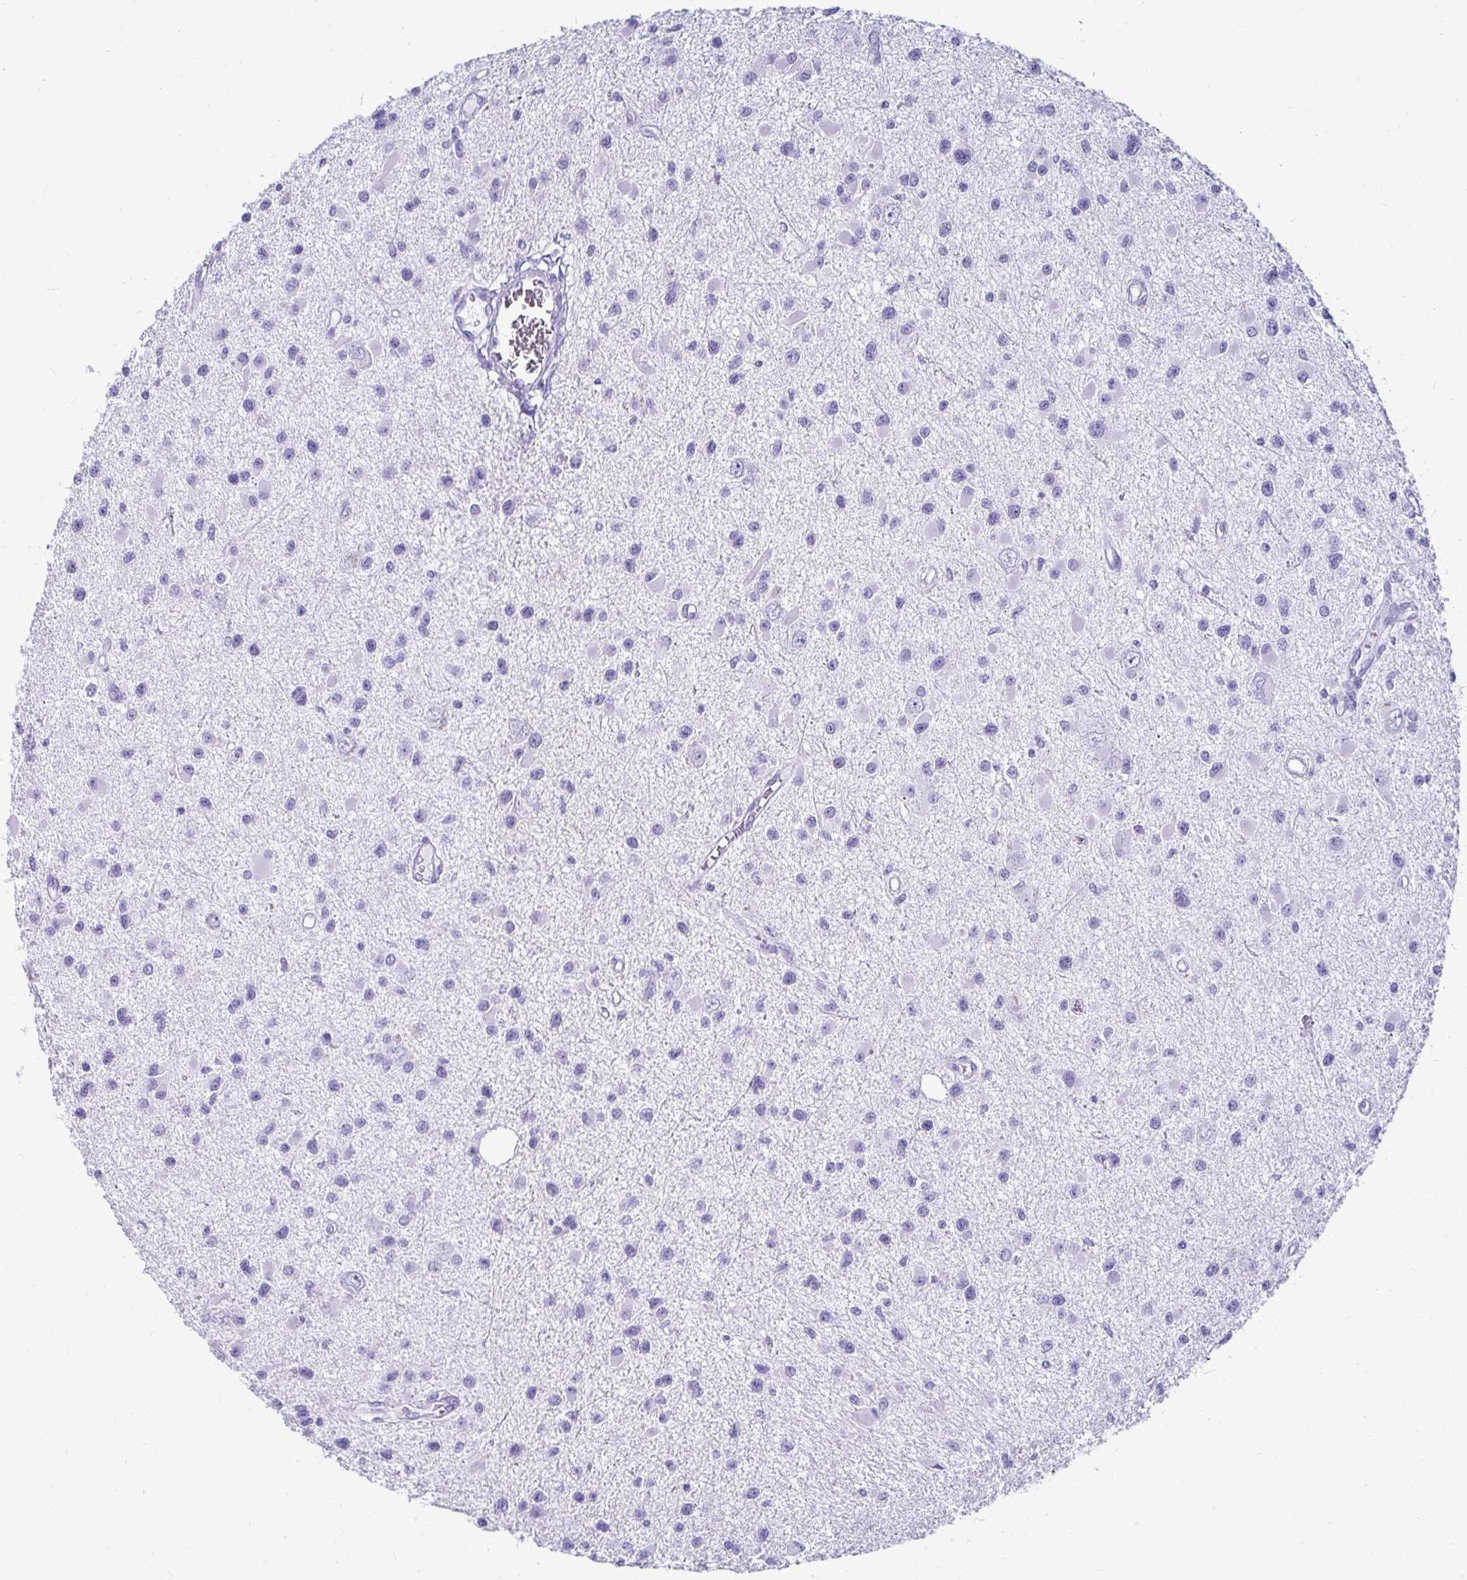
{"staining": {"intensity": "negative", "quantity": "none", "location": "none"}, "tissue": "glioma", "cell_type": "Tumor cells", "image_type": "cancer", "snomed": [{"axis": "morphology", "description": "Glioma, malignant, High grade"}, {"axis": "topography", "description": "Brain"}], "caption": "Protein analysis of glioma displays no significant positivity in tumor cells.", "gene": "CST6", "patient": {"sex": "male", "age": 54}}